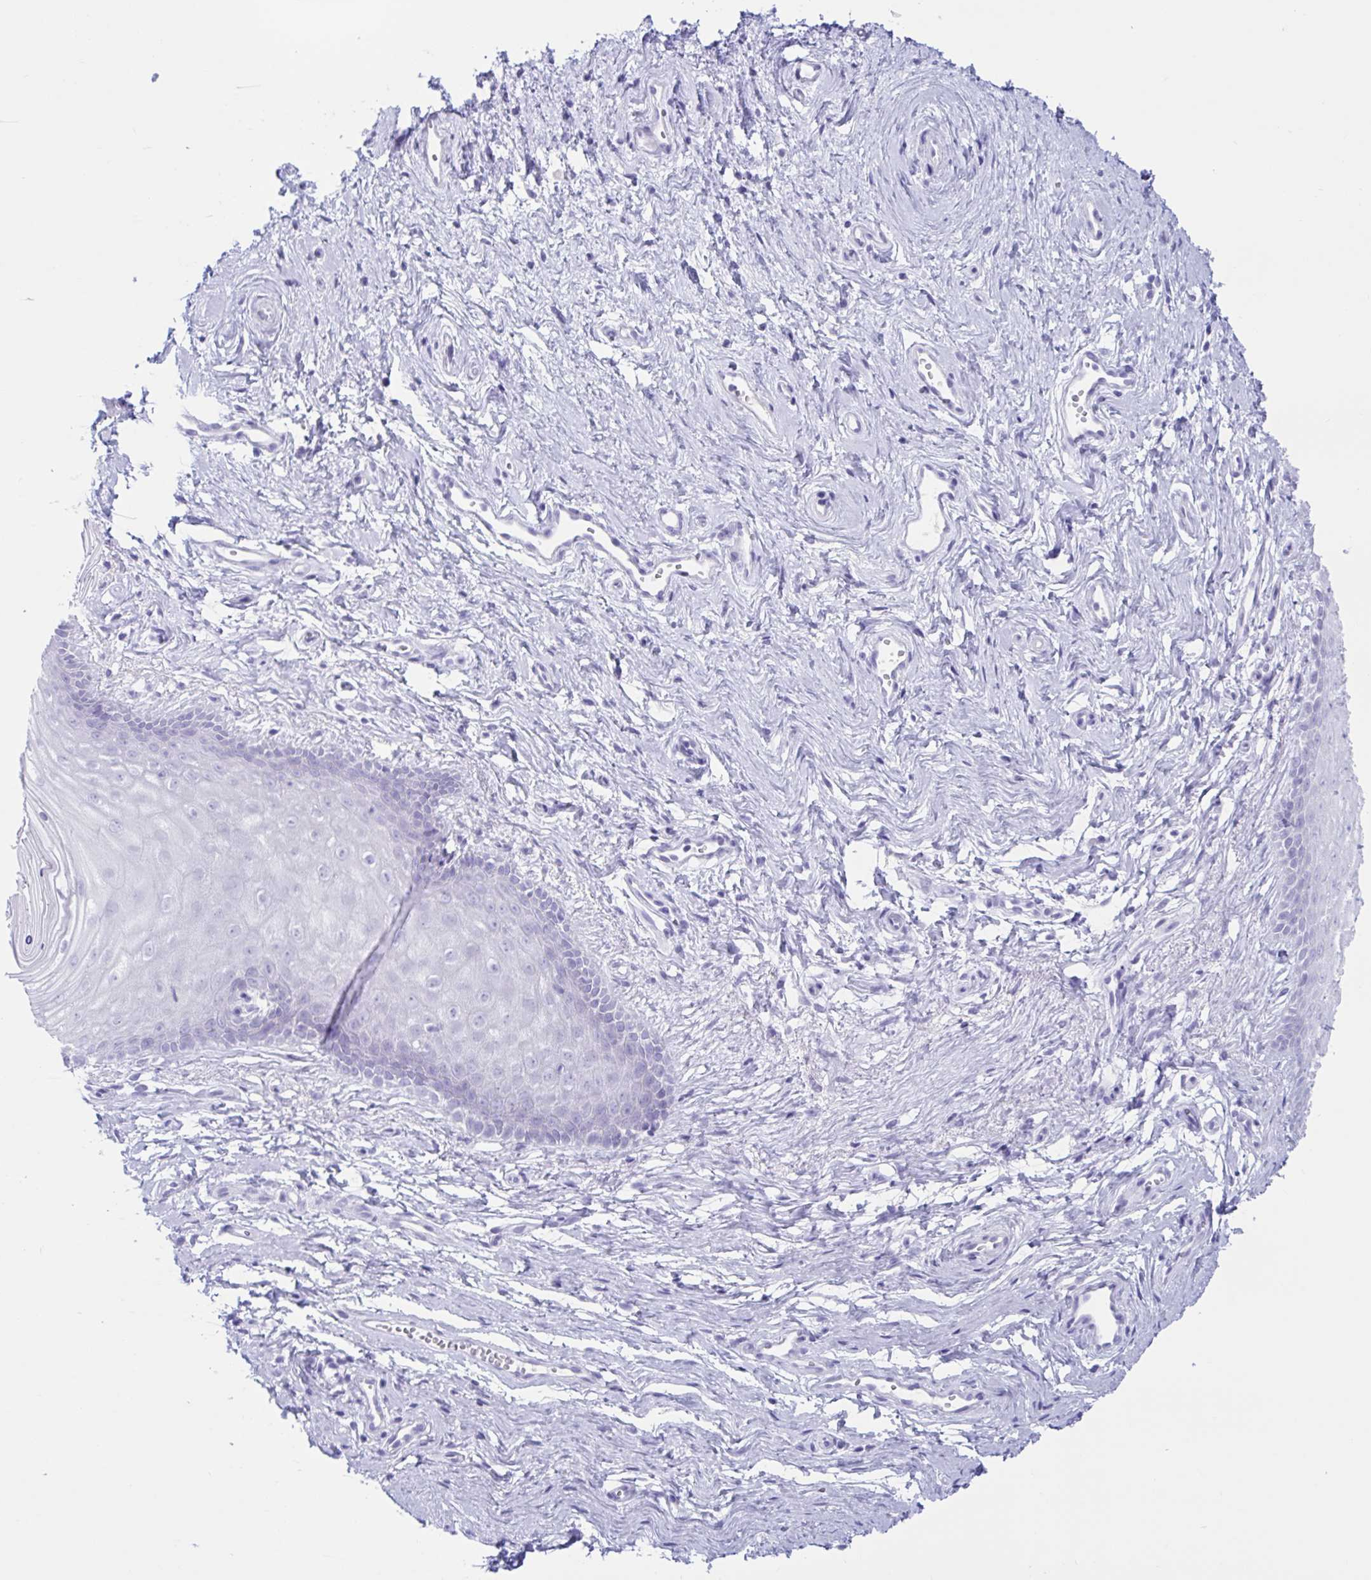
{"staining": {"intensity": "negative", "quantity": "none", "location": "none"}, "tissue": "vagina", "cell_type": "Squamous epithelial cells", "image_type": "normal", "snomed": [{"axis": "morphology", "description": "Normal tissue, NOS"}, {"axis": "topography", "description": "Vagina"}], "caption": "The micrograph demonstrates no significant positivity in squamous epithelial cells of vagina. (Stains: DAB (3,3'-diaminobenzidine) immunohistochemistry (IHC) with hematoxylin counter stain, Microscopy: brightfield microscopy at high magnification).", "gene": "TMEM35A", "patient": {"sex": "female", "age": 38}}